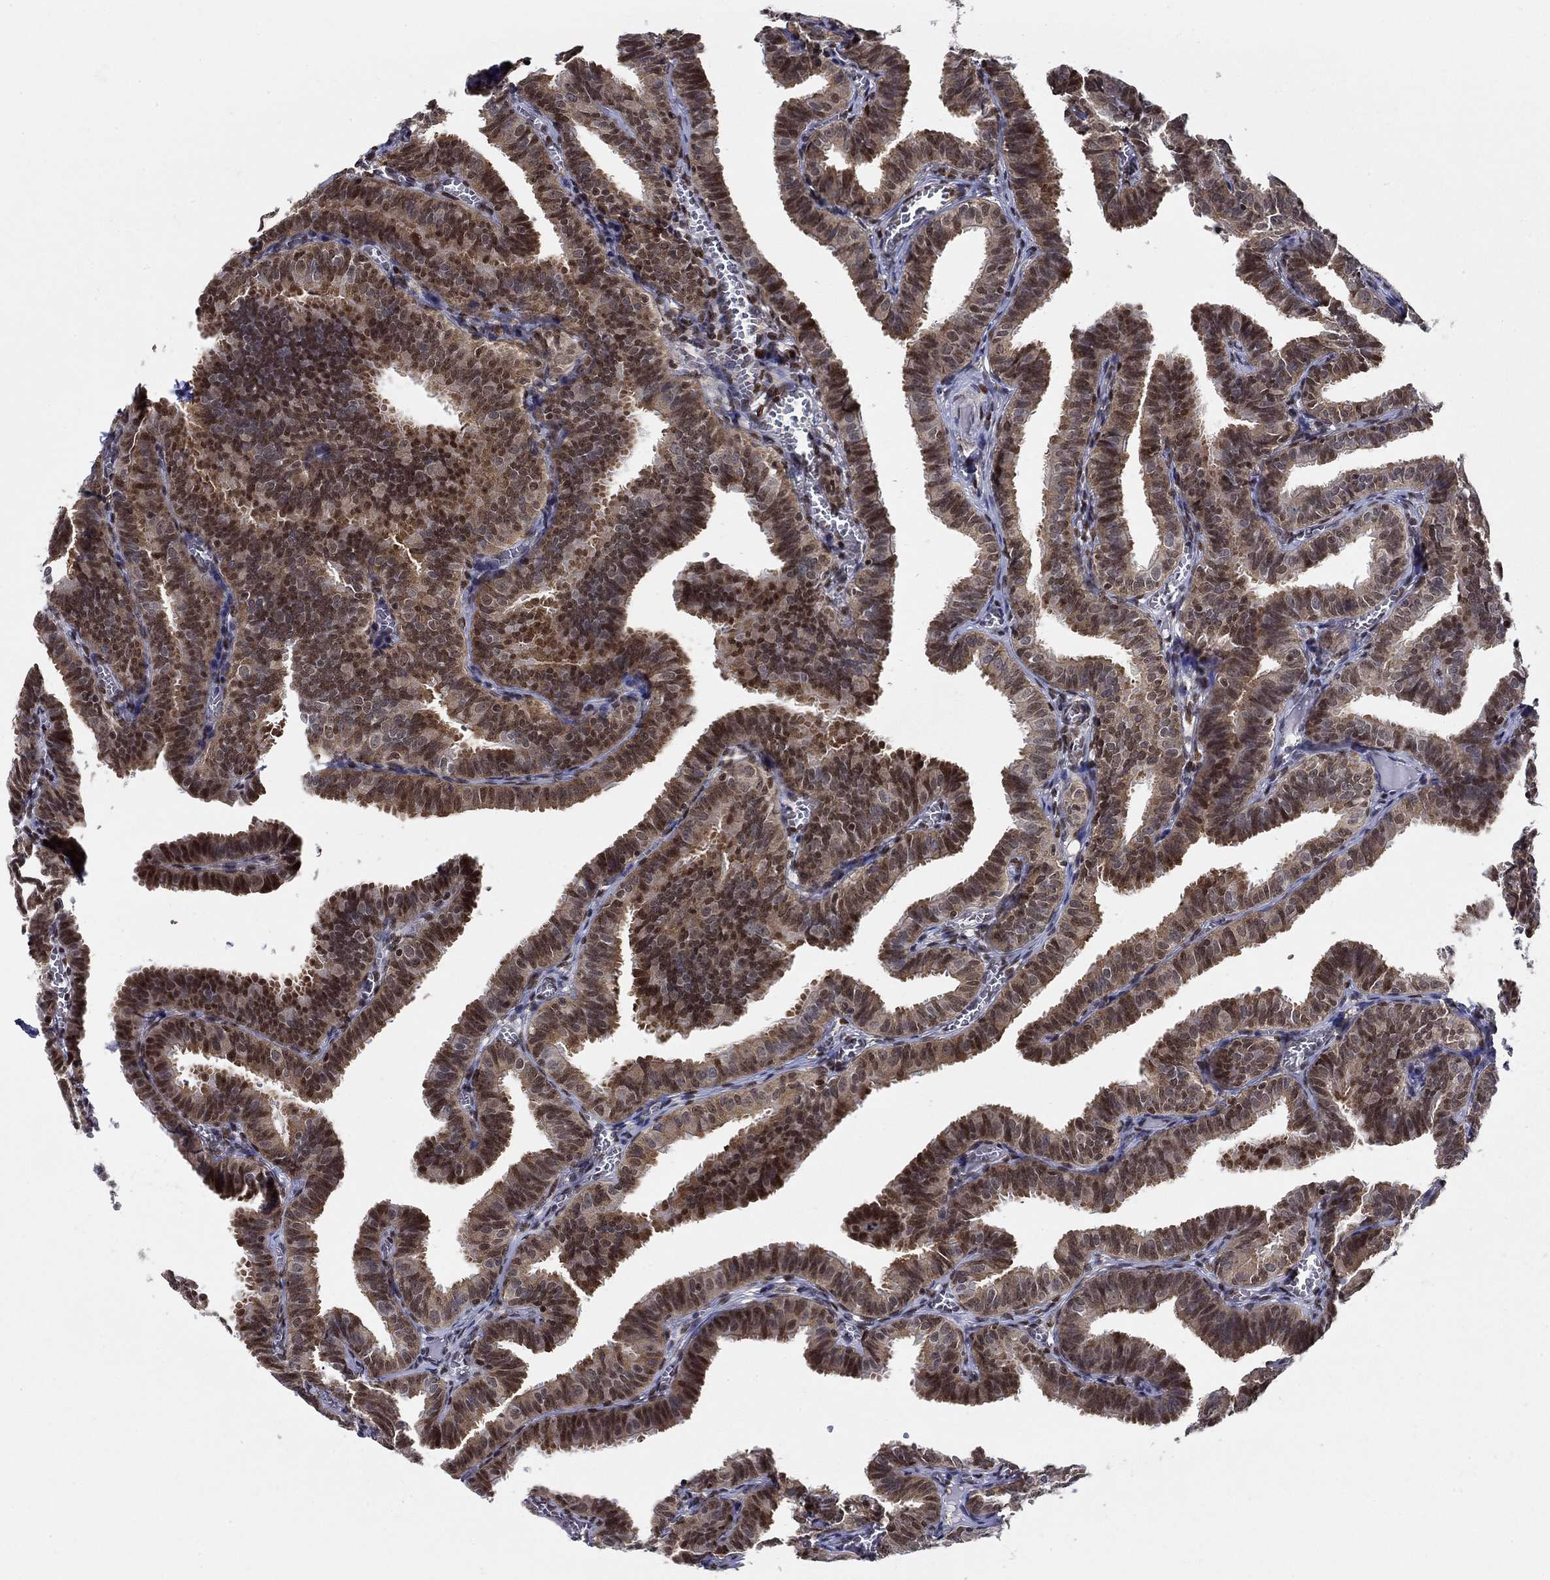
{"staining": {"intensity": "moderate", "quantity": "25%-75%", "location": "cytoplasmic/membranous,nuclear"}, "tissue": "fallopian tube", "cell_type": "Glandular cells", "image_type": "normal", "snomed": [{"axis": "morphology", "description": "Normal tissue, NOS"}, {"axis": "topography", "description": "Fallopian tube"}], "caption": "IHC of normal fallopian tube exhibits medium levels of moderate cytoplasmic/membranous,nuclear staining in approximately 25%-75% of glandular cells. (IHC, brightfield microscopy, high magnification).", "gene": "ZNF594", "patient": {"sex": "female", "age": 25}}